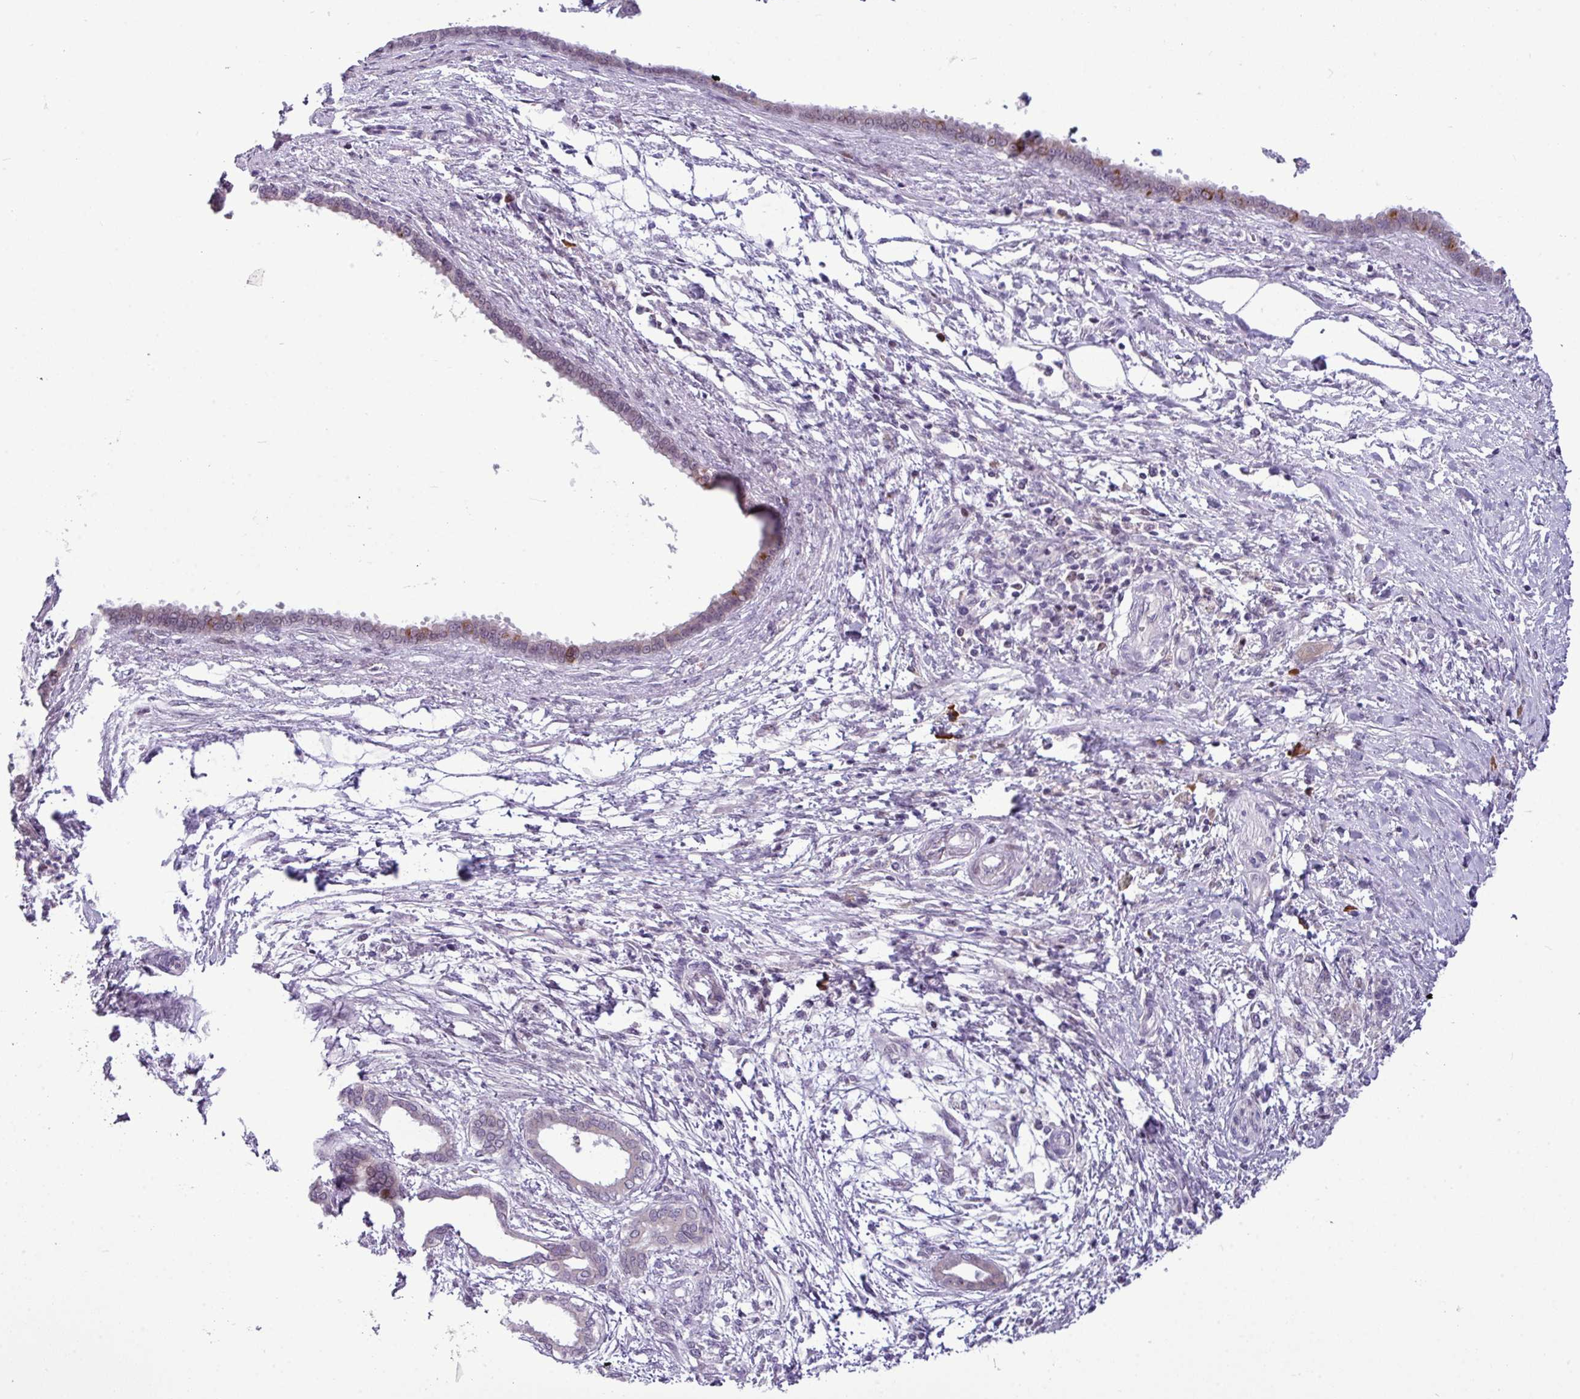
{"staining": {"intensity": "negative", "quantity": "none", "location": "none"}, "tissue": "pancreatic cancer", "cell_type": "Tumor cells", "image_type": "cancer", "snomed": [{"axis": "morphology", "description": "Adenocarcinoma, NOS"}, {"axis": "topography", "description": "Pancreas"}], "caption": "Immunohistochemistry of human pancreatic cancer shows no positivity in tumor cells.", "gene": "SLC66A2", "patient": {"sex": "female", "age": 55}}